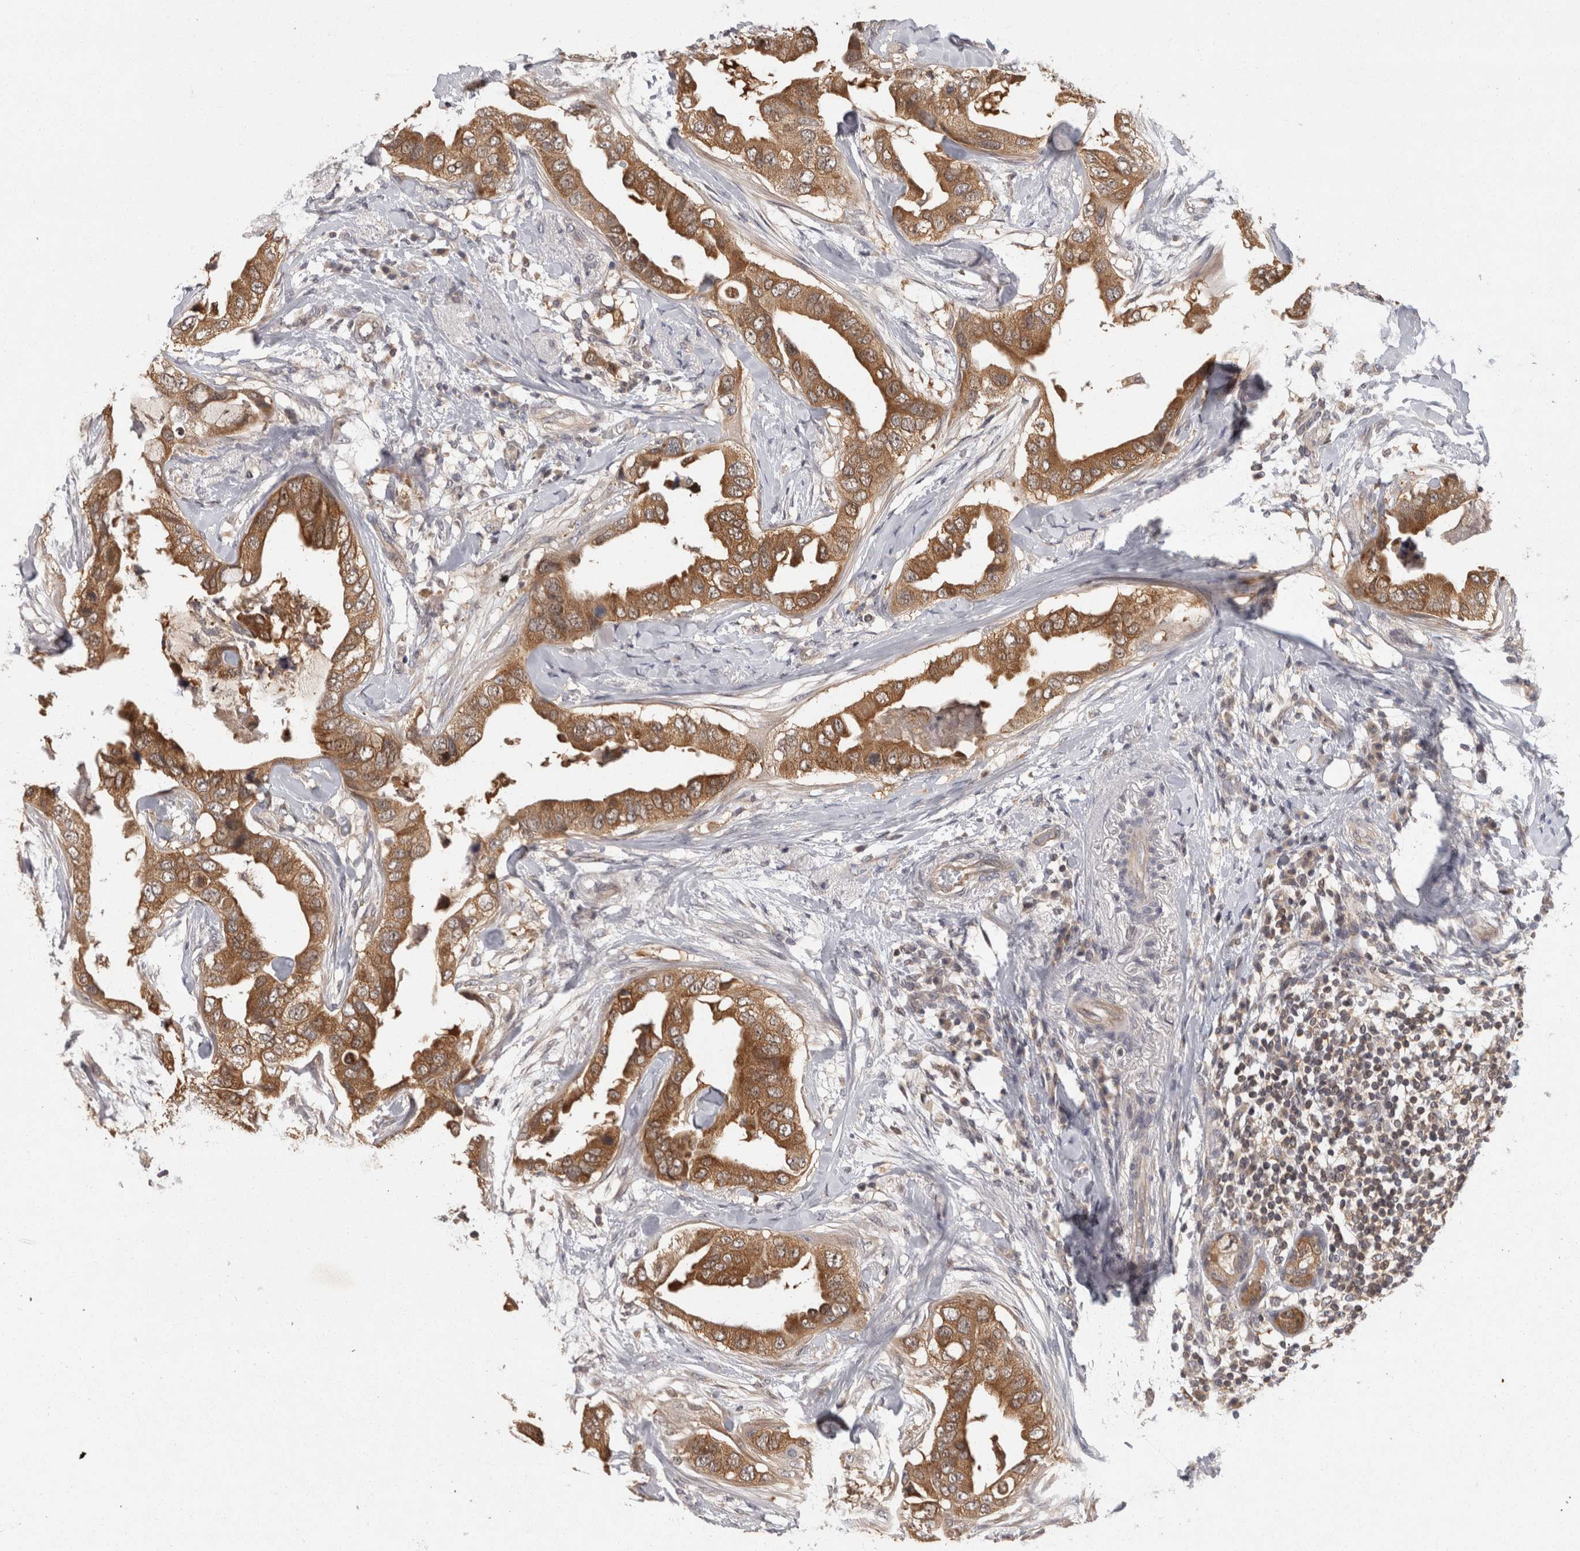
{"staining": {"intensity": "moderate", "quantity": ">75%", "location": "cytoplasmic/membranous"}, "tissue": "breast cancer", "cell_type": "Tumor cells", "image_type": "cancer", "snomed": [{"axis": "morphology", "description": "Duct carcinoma"}, {"axis": "topography", "description": "Breast"}], "caption": "DAB (3,3'-diaminobenzidine) immunohistochemical staining of intraductal carcinoma (breast) demonstrates moderate cytoplasmic/membranous protein expression in about >75% of tumor cells.", "gene": "ACAT2", "patient": {"sex": "female", "age": 40}}